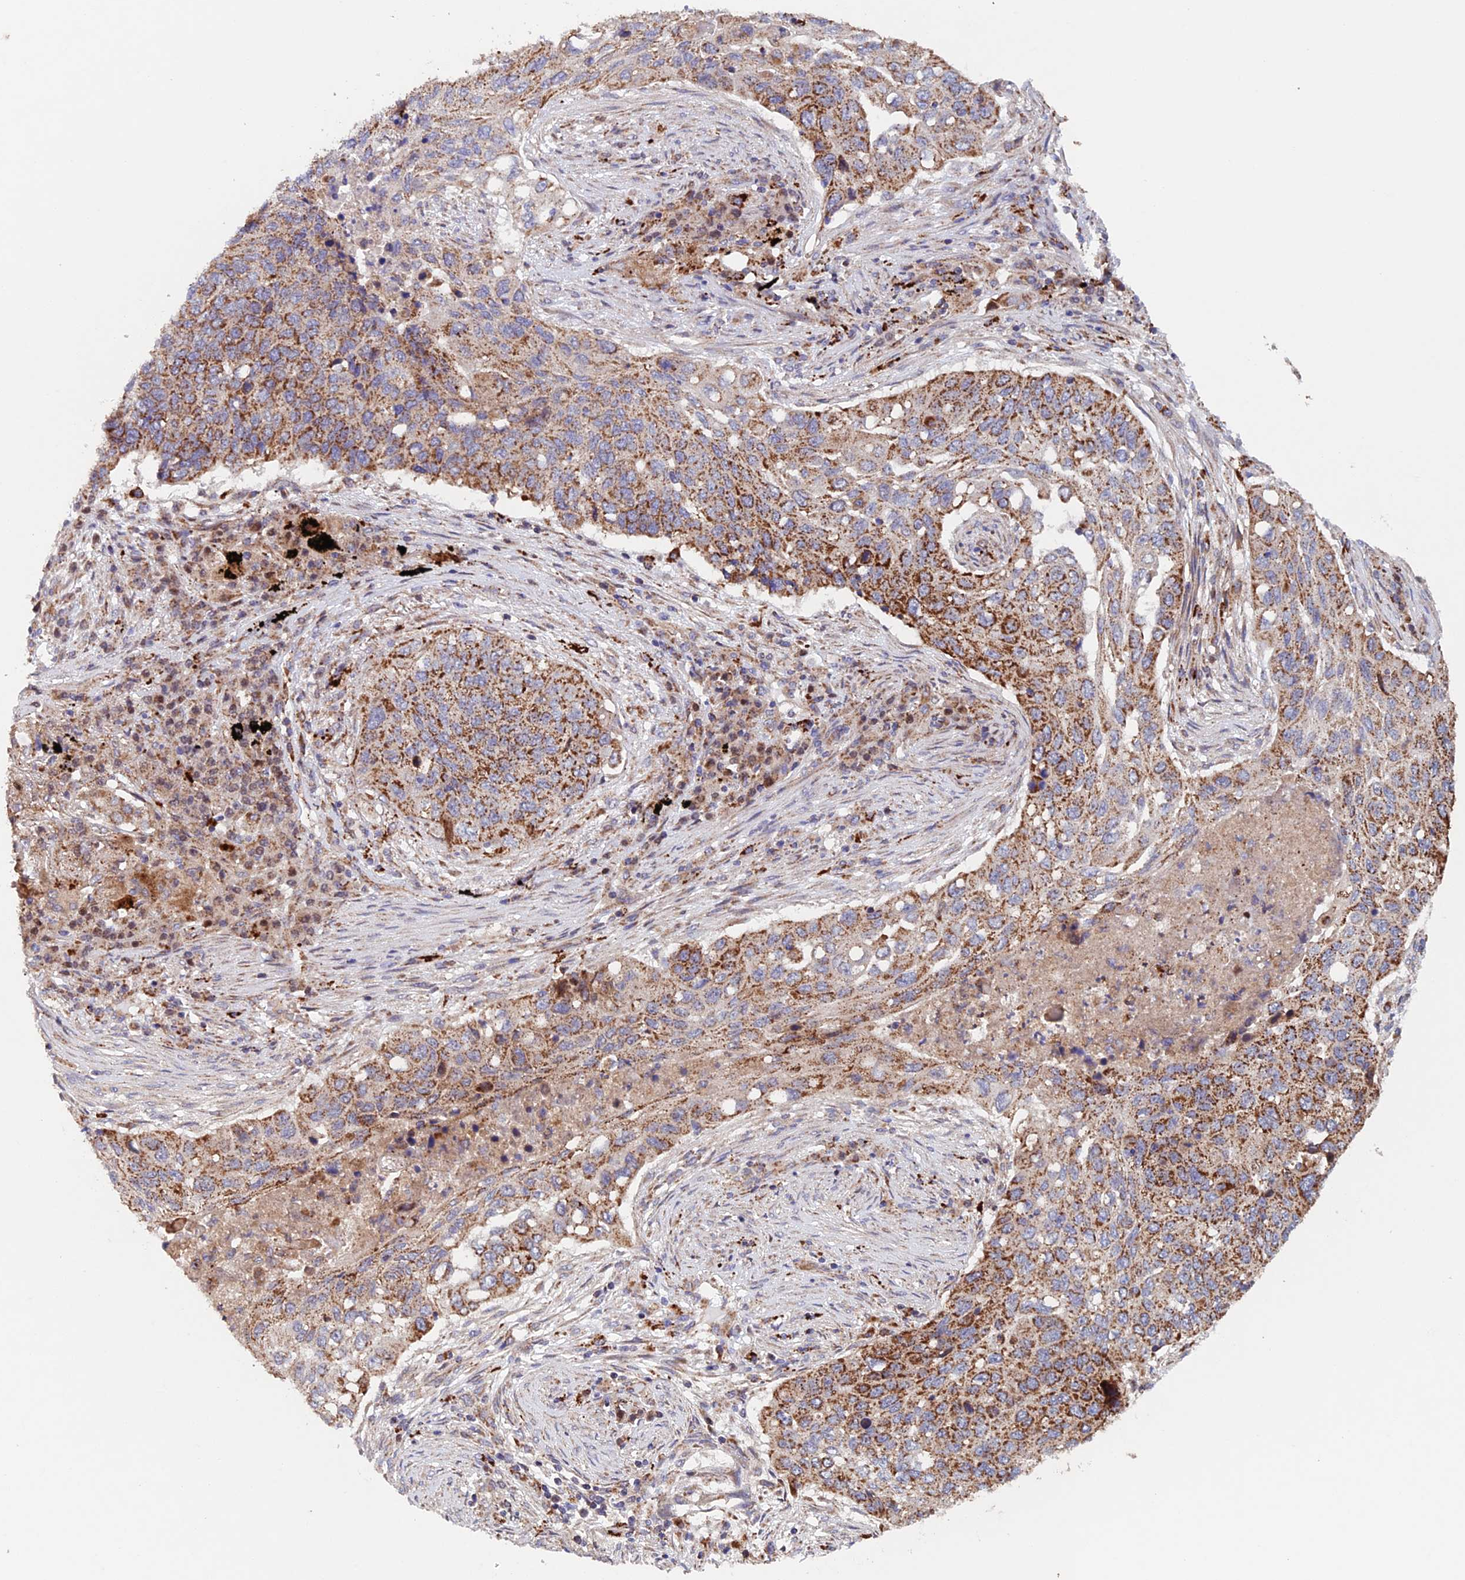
{"staining": {"intensity": "moderate", "quantity": ">75%", "location": "cytoplasmic/membranous"}, "tissue": "lung cancer", "cell_type": "Tumor cells", "image_type": "cancer", "snomed": [{"axis": "morphology", "description": "Squamous cell carcinoma, NOS"}, {"axis": "topography", "description": "Lung"}], "caption": "There is medium levels of moderate cytoplasmic/membranous positivity in tumor cells of lung cancer, as demonstrated by immunohistochemical staining (brown color).", "gene": "MRPL1", "patient": {"sex": "female", "age": 63}}